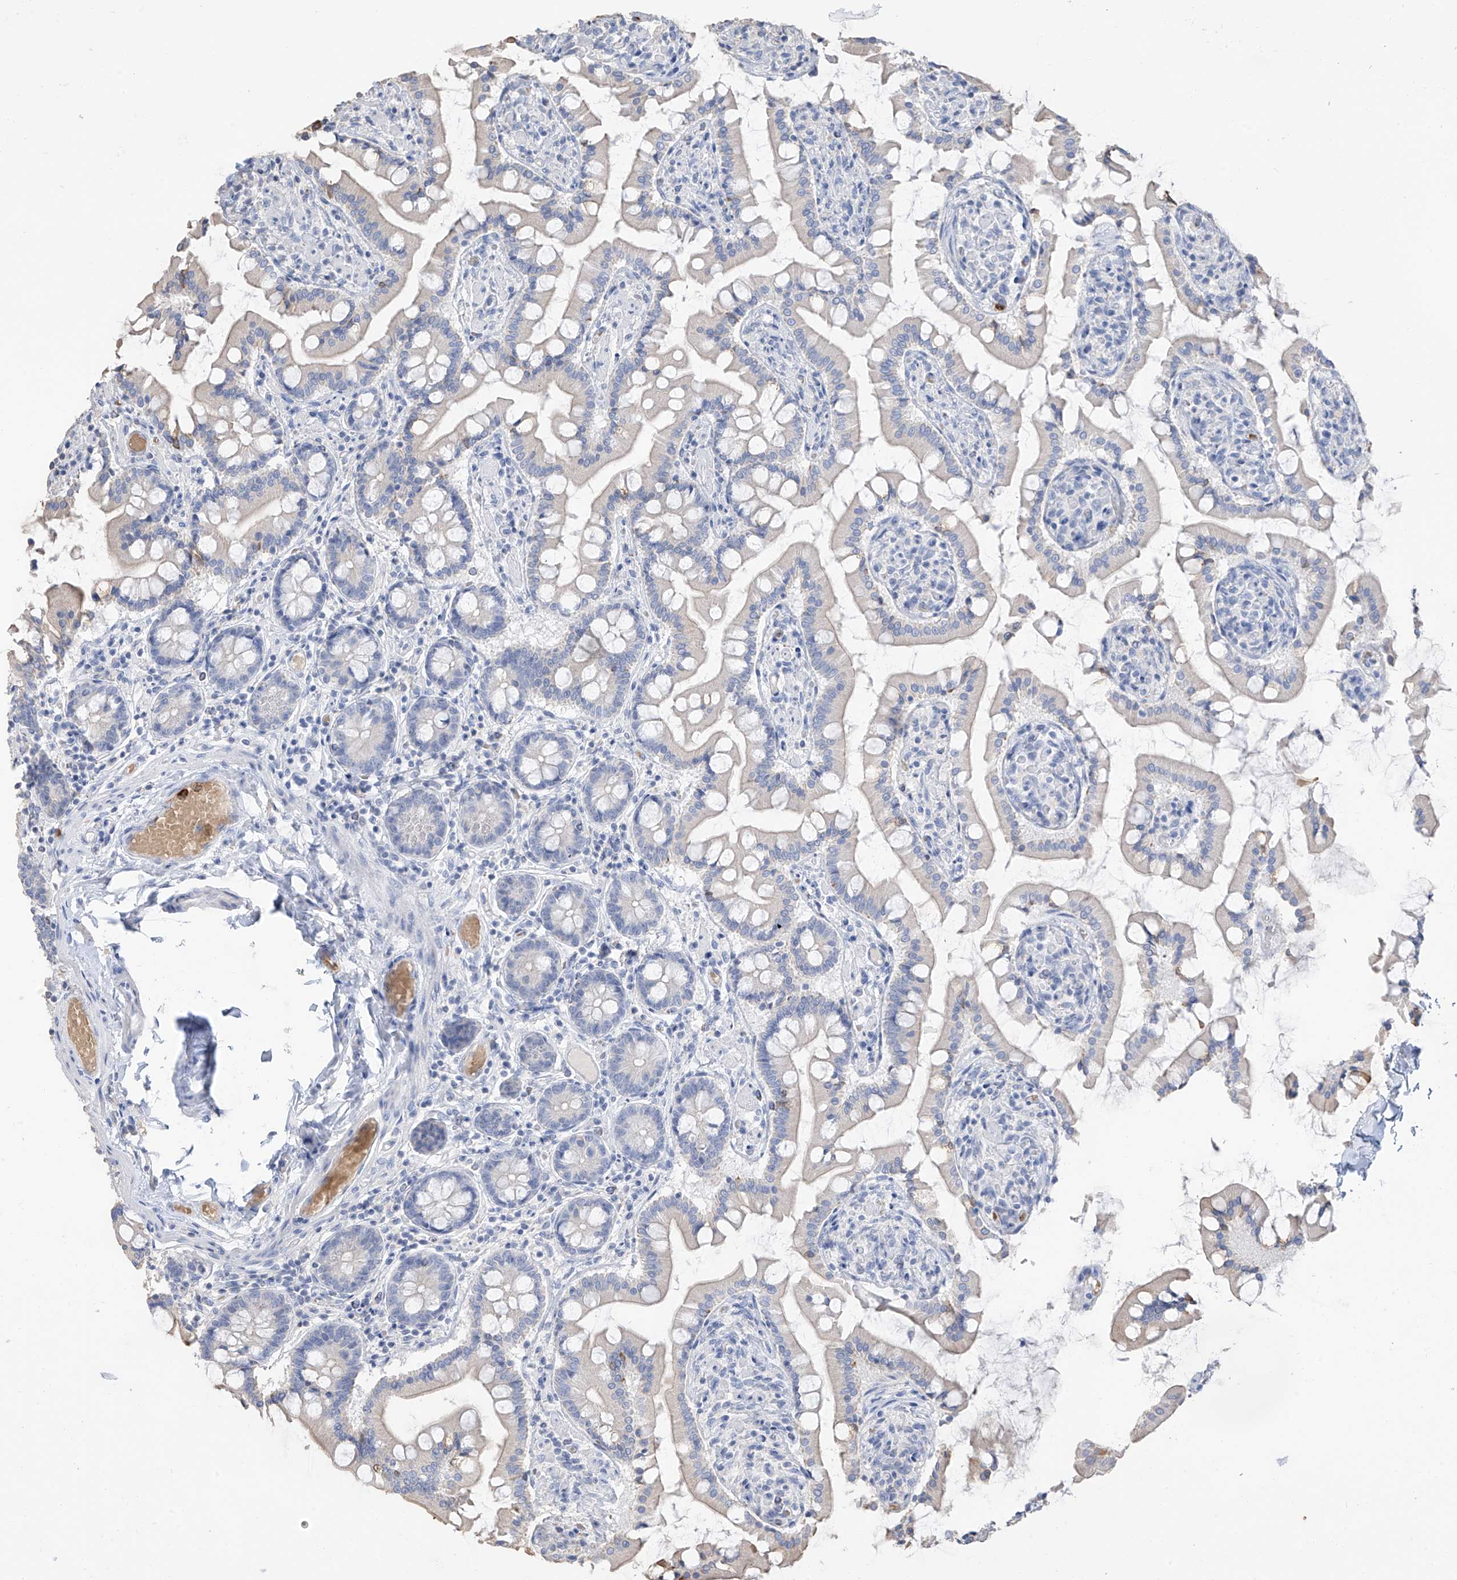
{"staining": {"intensity": "negative", "quantity": "none", "location": "none"}, "tissue": "small intestine", "cell_type": "Glandular cells", "image_type": "normal", "snomed": [{"axis": "morphology", "description": "Normal tissue, NOS"}, {"axis": "topography", "description": "Small intestine"}], "caption": "High power microscopy histopathology image of an IHC image of unremarkable small intestine, revealing no significant positivity in glandular cells. (DAB IHC, high magnification).", "gene": "PAFAH1B3", "patient": {"sex": "male", "age": 41}}